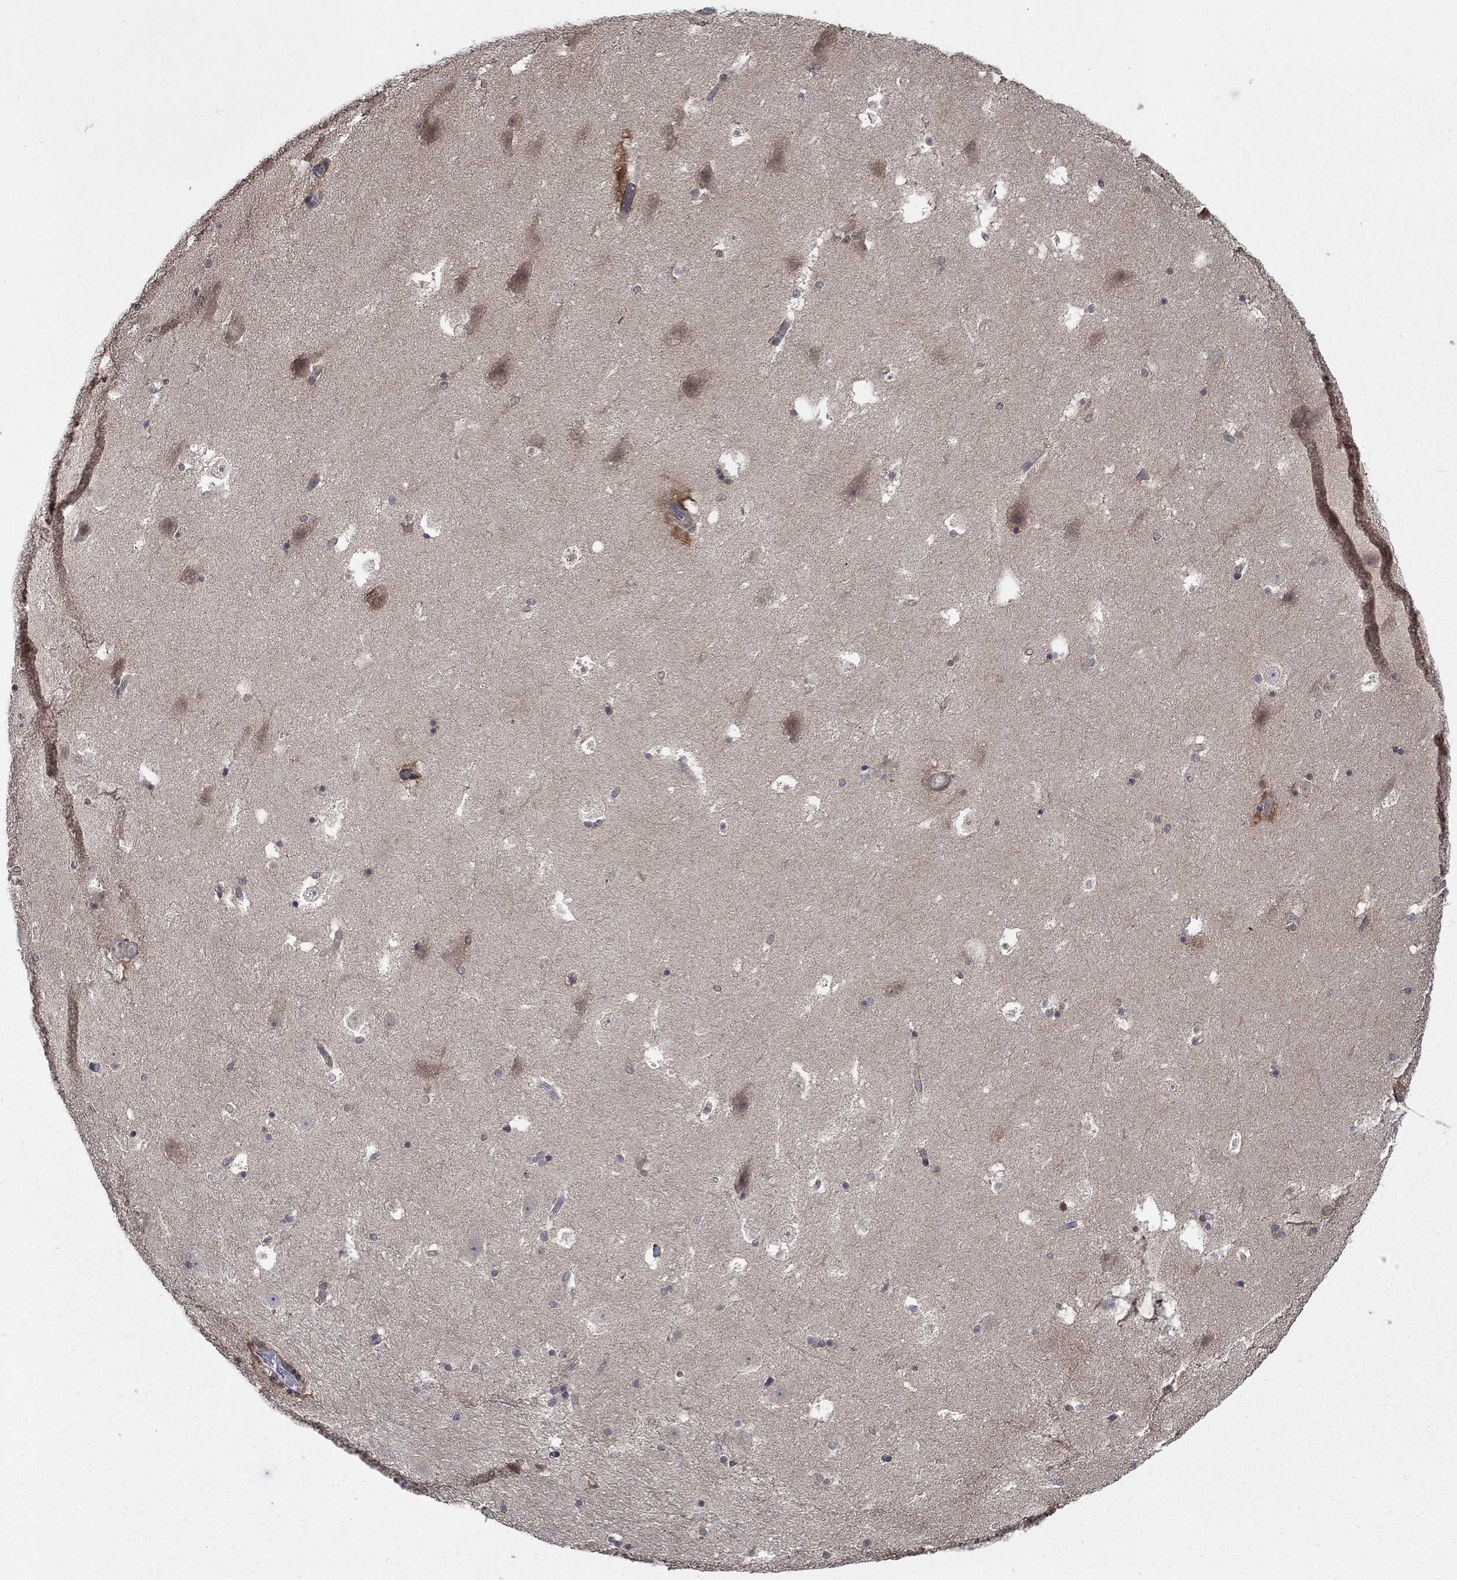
{"staining": {"intensity": "negative", "quantity": "none", "location": "none"}, "tissue": "hippocampus", "cell_type": "Glial cells", "image_type": "normal", "snomed": [{"axis": "morphology", "description": "Normal tissue, NOS"}, {"axis": "topography", "description": "Hippocampus"}], "caption": "Immunohistochemistry (IHC) of unremarkable hippocampus exhibits no positivity in glial cells. The staining was performed using DAB to visualize the protein expression in brown, while the nuclei were stained in blue with hematoxylin (Magnification: 20x).", "gene": "IAH1", "patient": {"sex": "male", "age": 51}}